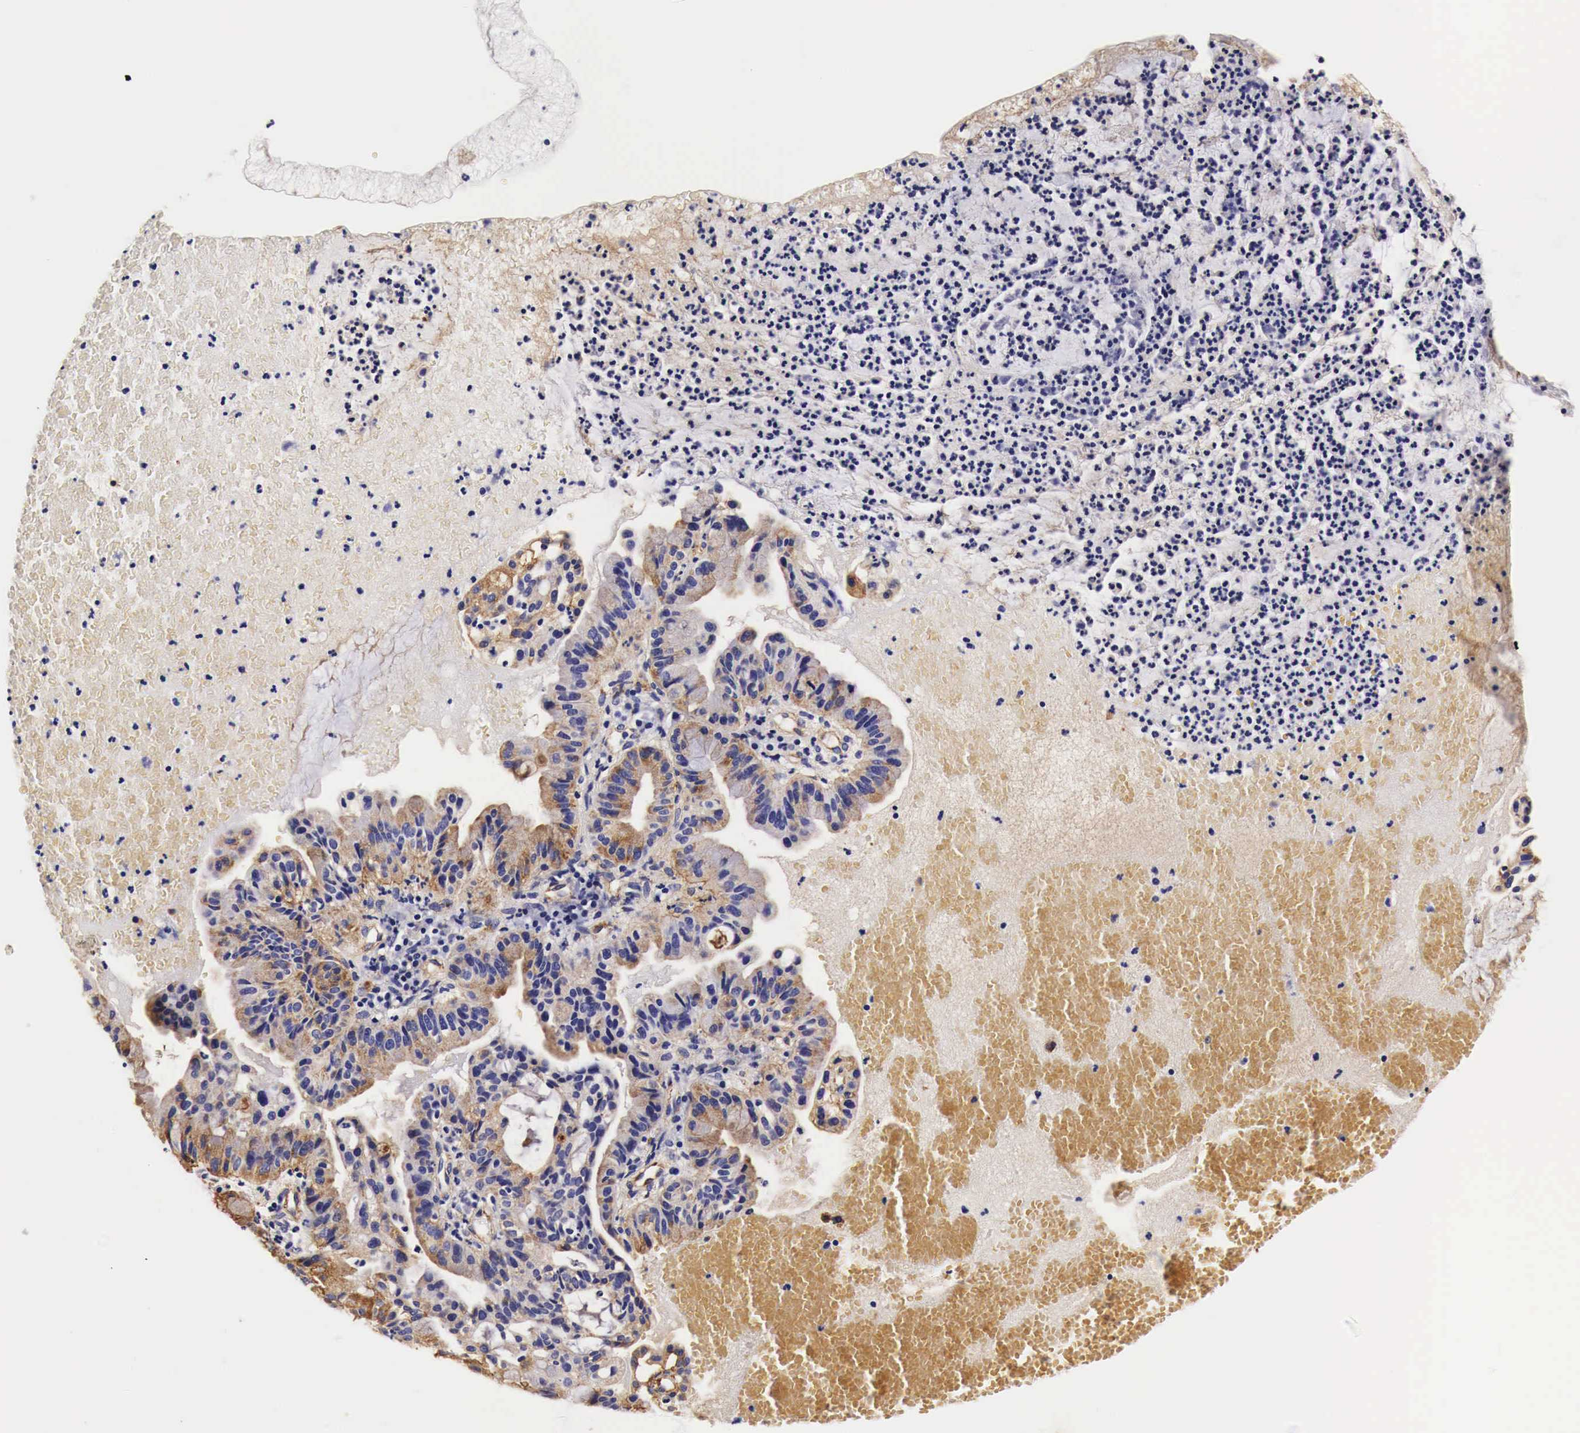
{"staining": {"intensity": "moderate", "quantity": "25%-75%", "location": "cytoplasmic/membranous"}, "tissue": "cervical cancer", "cell_type": "Tumor cells", "image_type": "cancer", "snomed": [{"axis": "morphology", "description": "Adenocarcinoma, NOS"}, {"axis": "topography", "description": "Cervix"}], "caption": "Cervical adenocarcinoma tissue exhibits moderate cytoplasmic/membranous staining in about 25%-75% of tumor cells (DAB (3,3'-diaminobenzidine) IHC, brown staining for protein, blue staining for nuclei).", "gene": "LAMB2", "patient": {"sex": "female", "age": 41}}